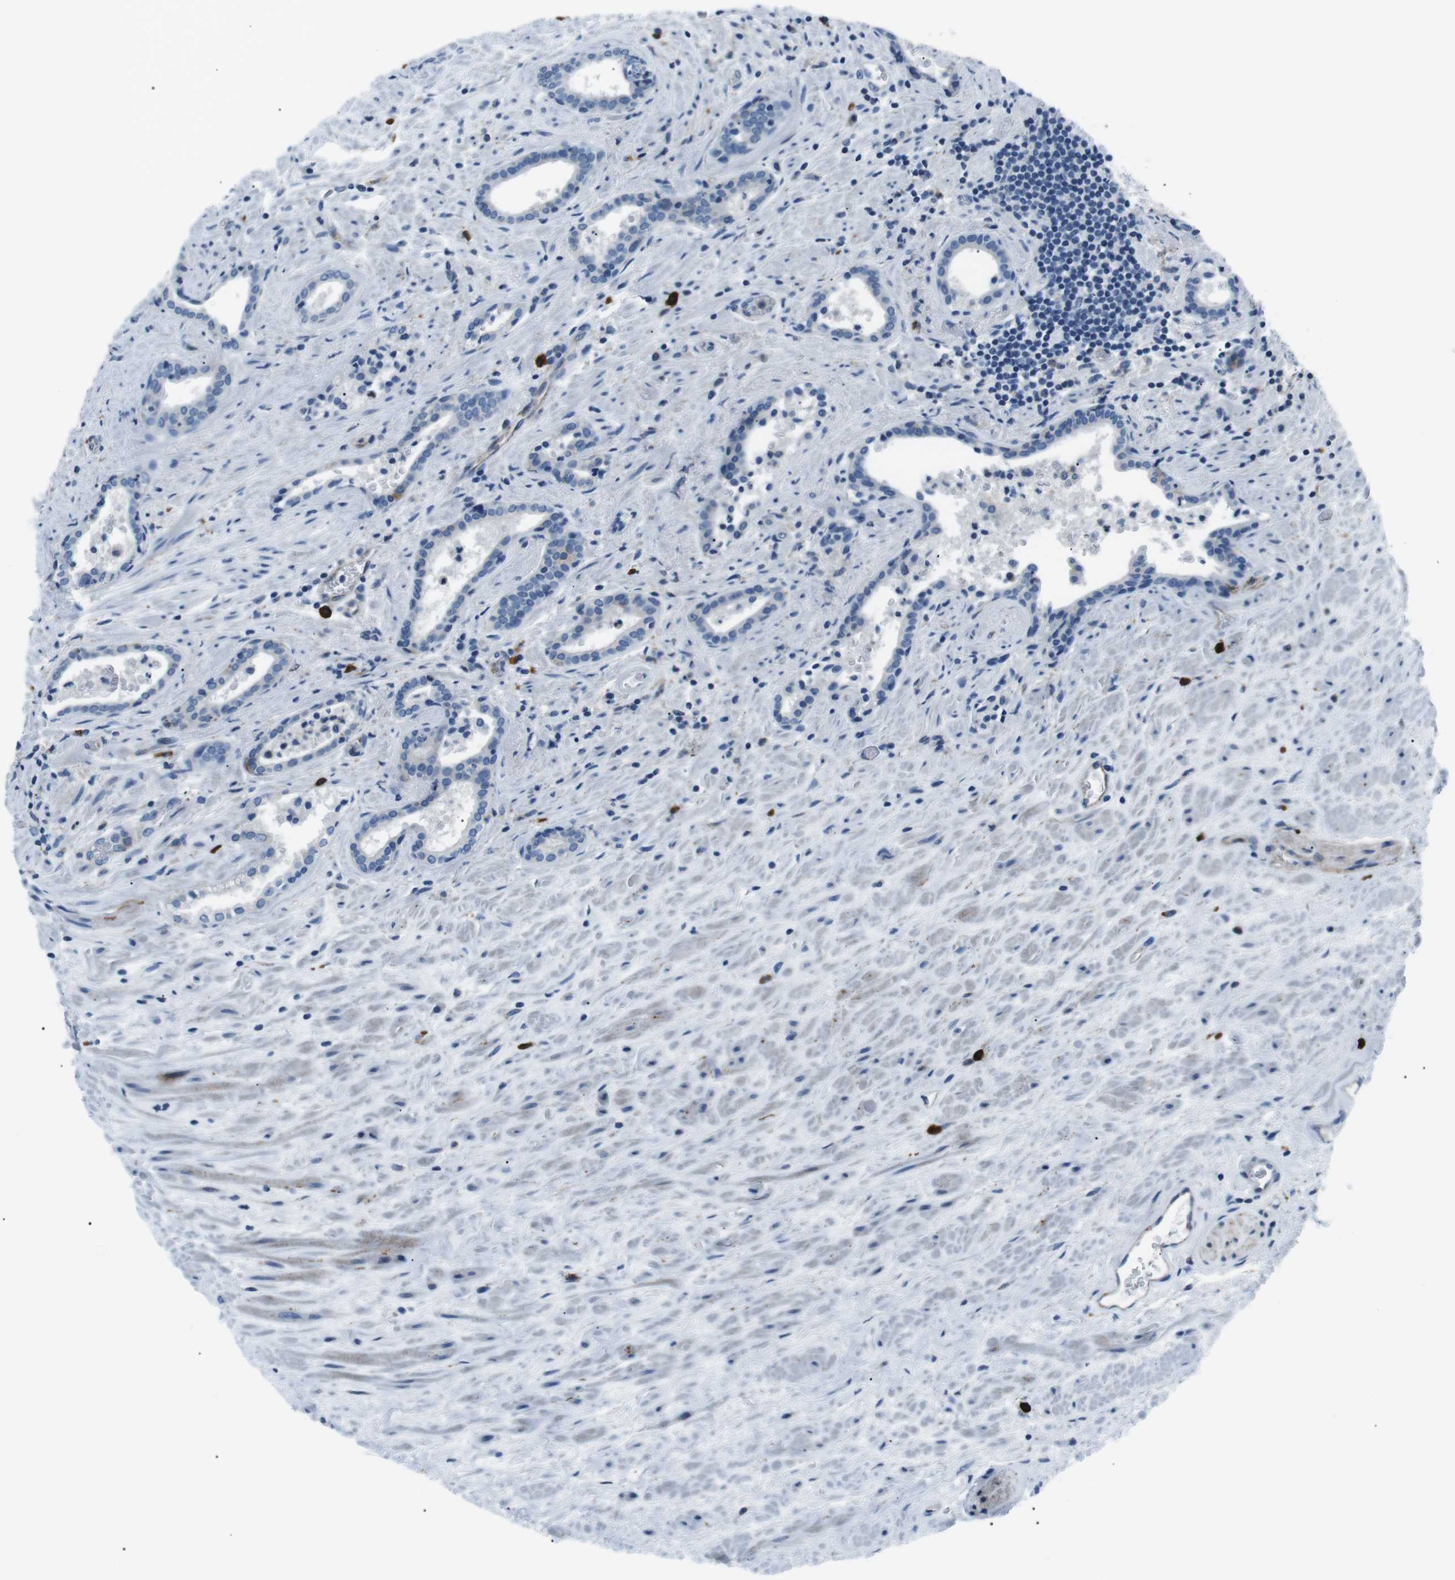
{"staining": {"intensity": "negative", "quantity": "none", "location": "none"}, "tissue": "prostate cancer", "cell_type": "Tumor cells", "image_type": "cancer", "snomed": [{"axis": "morphology", "description": "Adenocarcinoma, High grade"}, {"axis": "topography", "description": "Prostate"}], "caption": "High power microscopy image of an IHC photomicrograph of prostate cancer (high-grade adenocarcinoma), revealing no significant expression in tumor cells. (DAB (3,3'-diaminobenzidine) immunohistochemistry visualized using brightfield microscopy, high magnification).", "gene": "CSF2RA", "patient": {"sex": "male", "age": 71}}